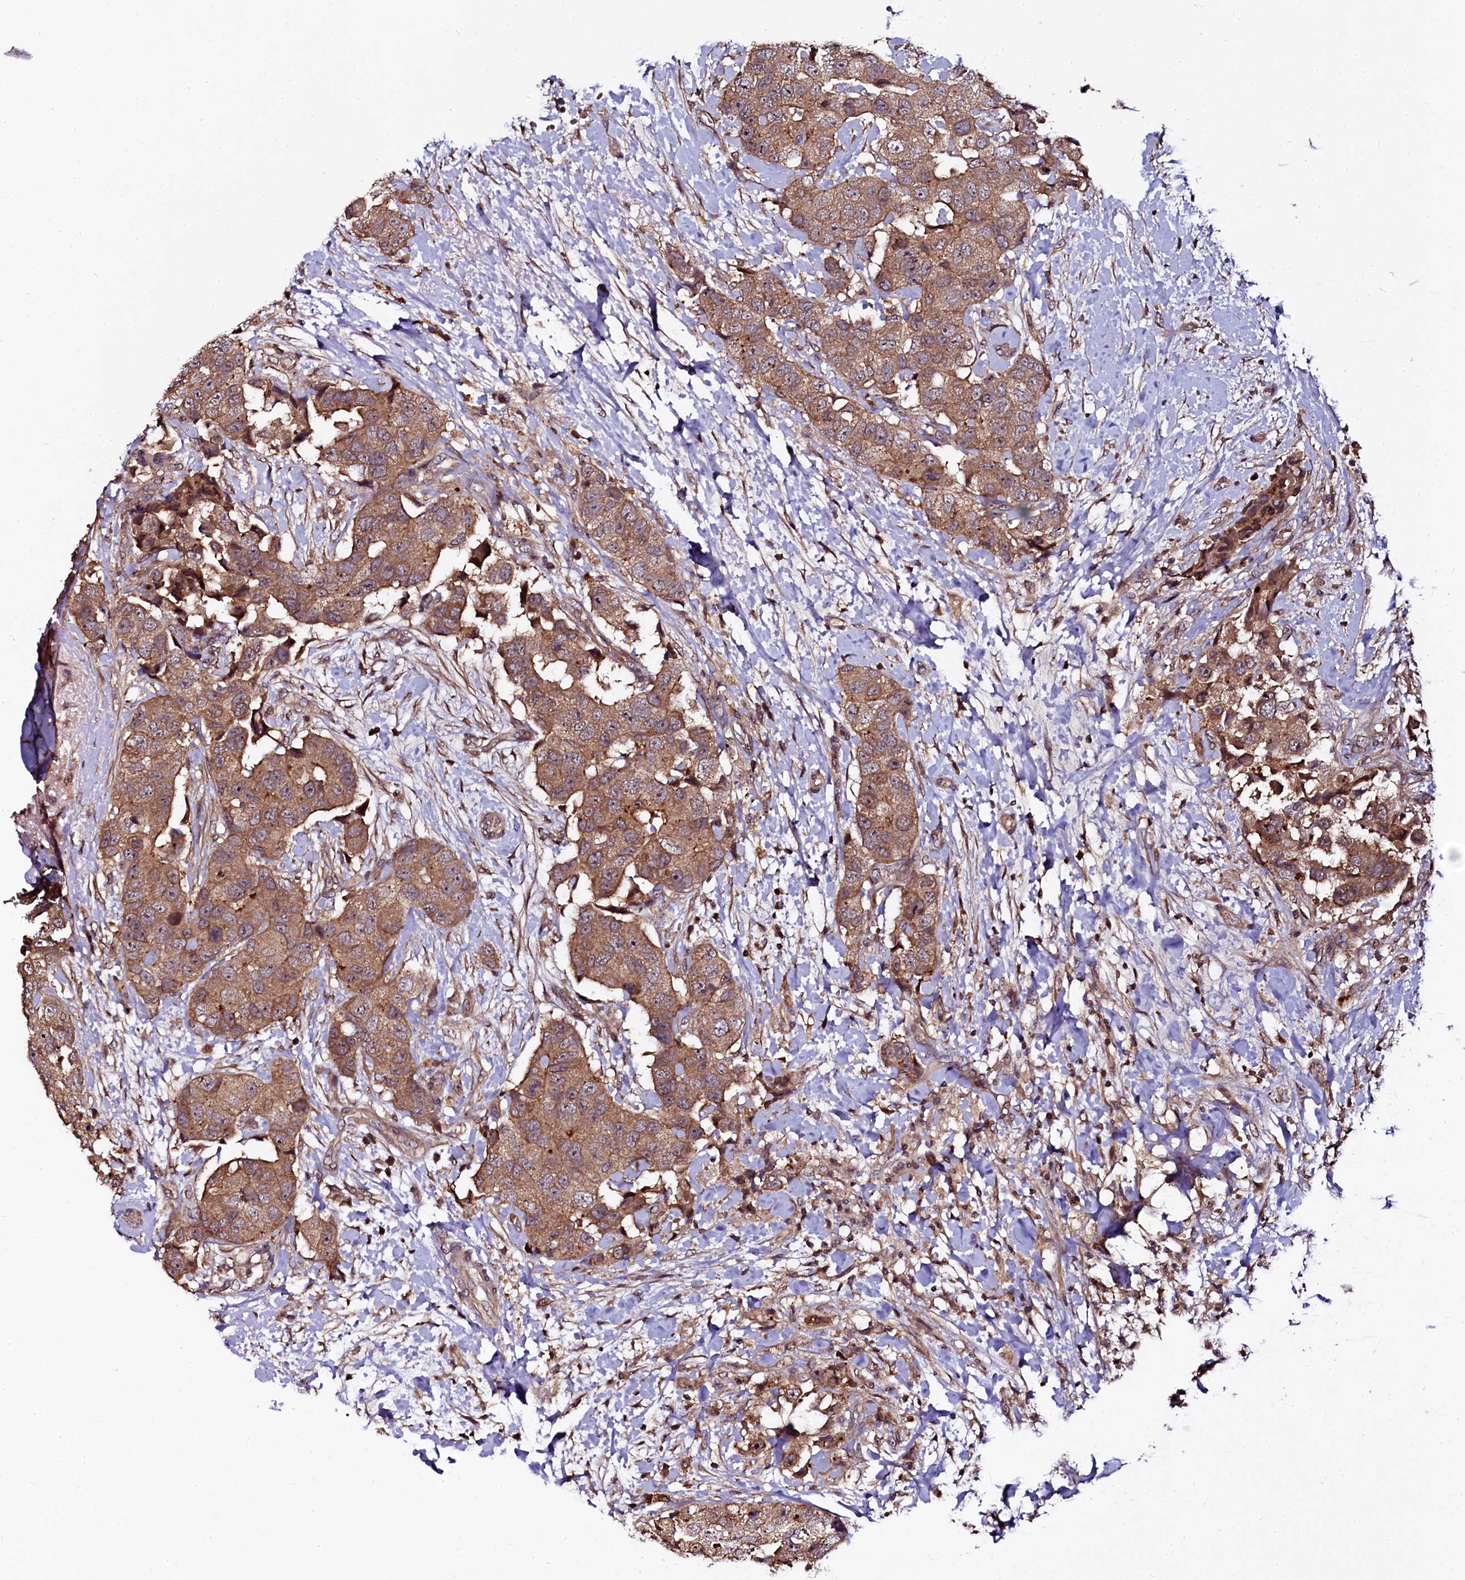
{"staining": {"intensity": "moderate", "quantity": ">75%", "location": "cytoplasmic/membranous"}, "tissue": "breast cancer", "cell_type": "Tumor cells", "image_type": "cancer", "snomed": [{"axis": "morphology", "description": "Normal tissue, NOS"}, {"axis": "morphology", "description": "Duct carcinoma"}, {"axis": "topography", "description": "Breast"}], "caption": "Protein expression analysis of human breast cancer reveals moderate cytoplasmic/membranous expression in approximately >75% of tumor cells.", "gene": "N4BP1", "patient": {"sex": "female", "age": 62}}